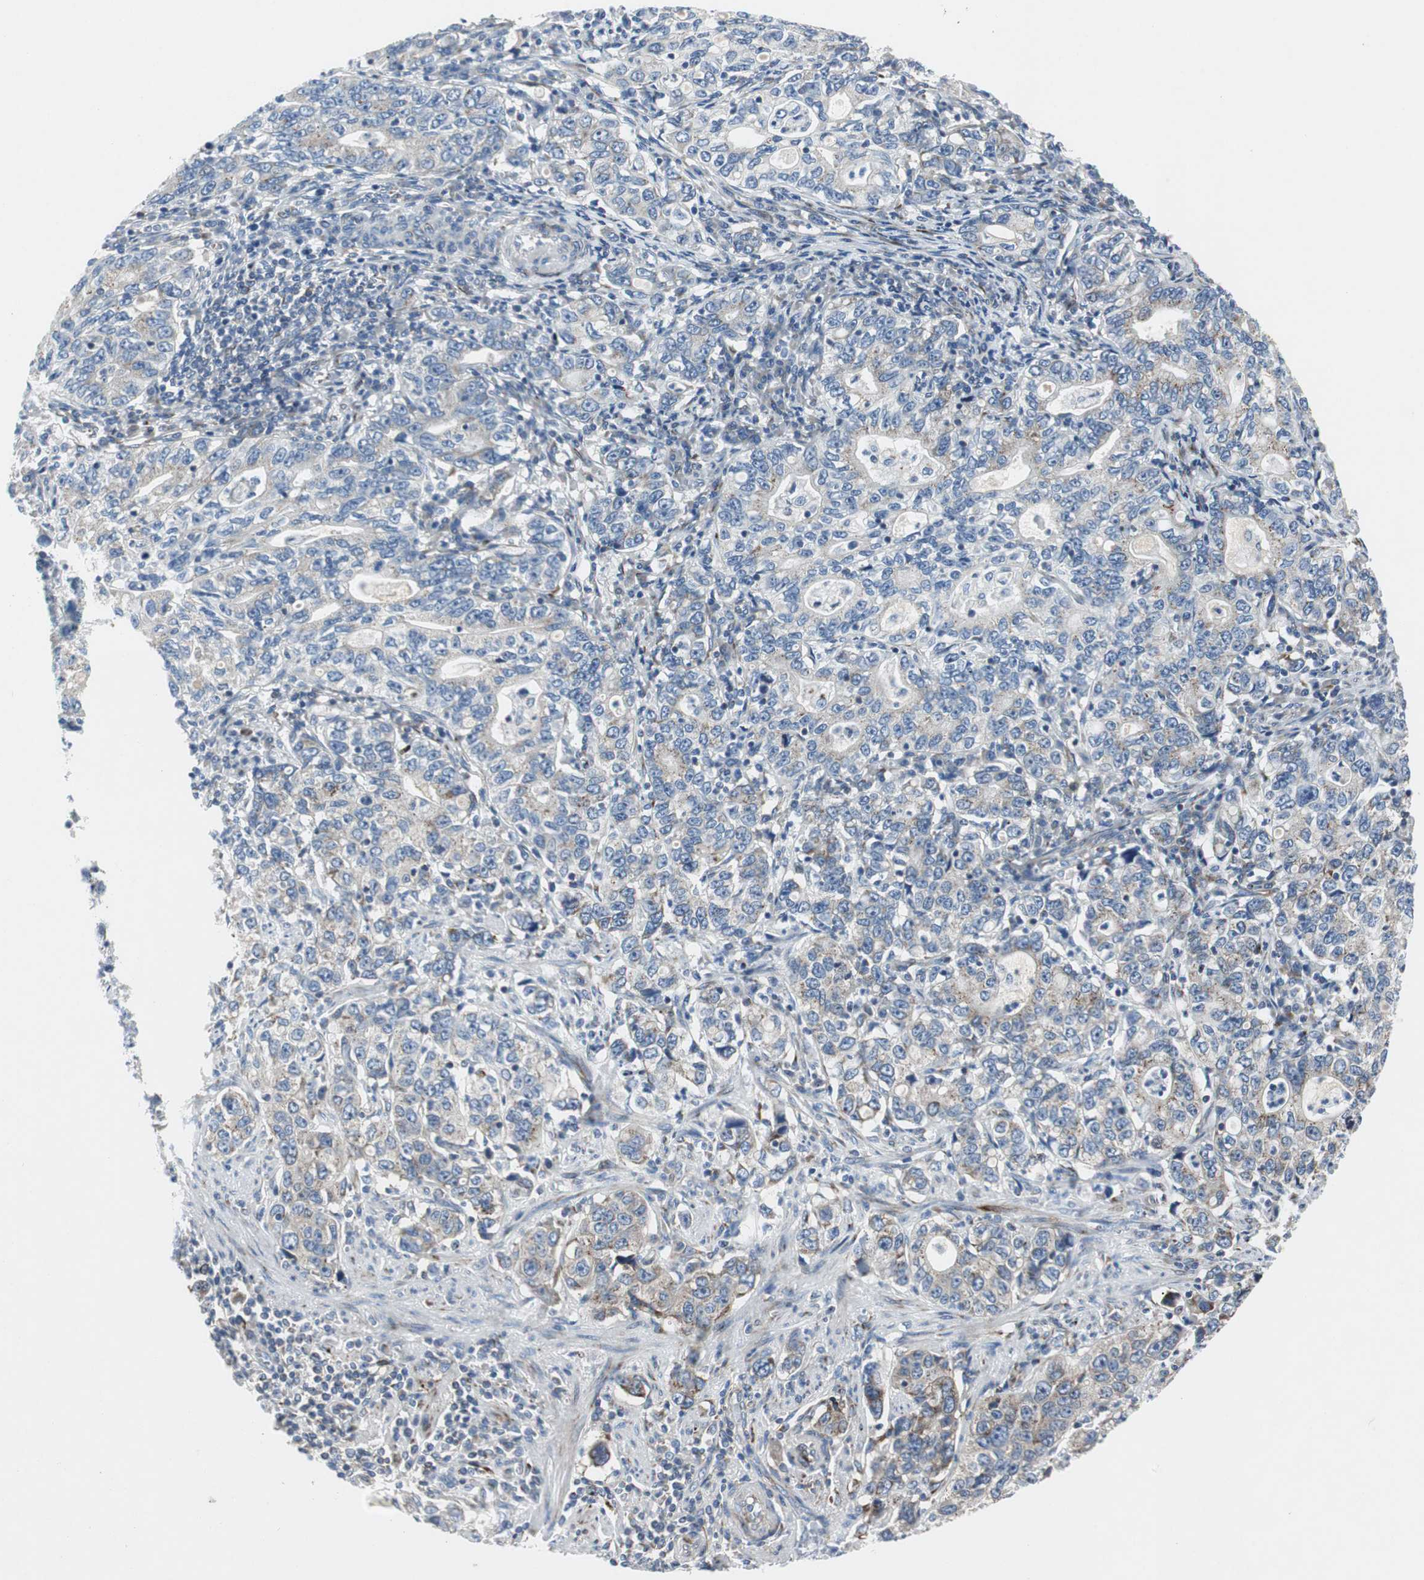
{"staining": {"intensity": "moderate", "quantity": "25%-75%", "location": "cytoplasmic/membranous"}, "tissue": "stomach cancer", "cell_type": "Tumor cells", "image_type": "cancer", "snomed": [{"axis": "morphology", "description": "Adenocarcinoma, NOS"}, {"axis": "topography", "description": "Stomach, lower"}], "caption": "Immunohistochemistry of human adenocarcinoma (stomach) reveals medium levels of moderate cytoplasmic/membranous positivity in approximately 25%-75% of tumor cells.", "gene": "BBC3", "patient": {"sex": "female", "age": 72}}